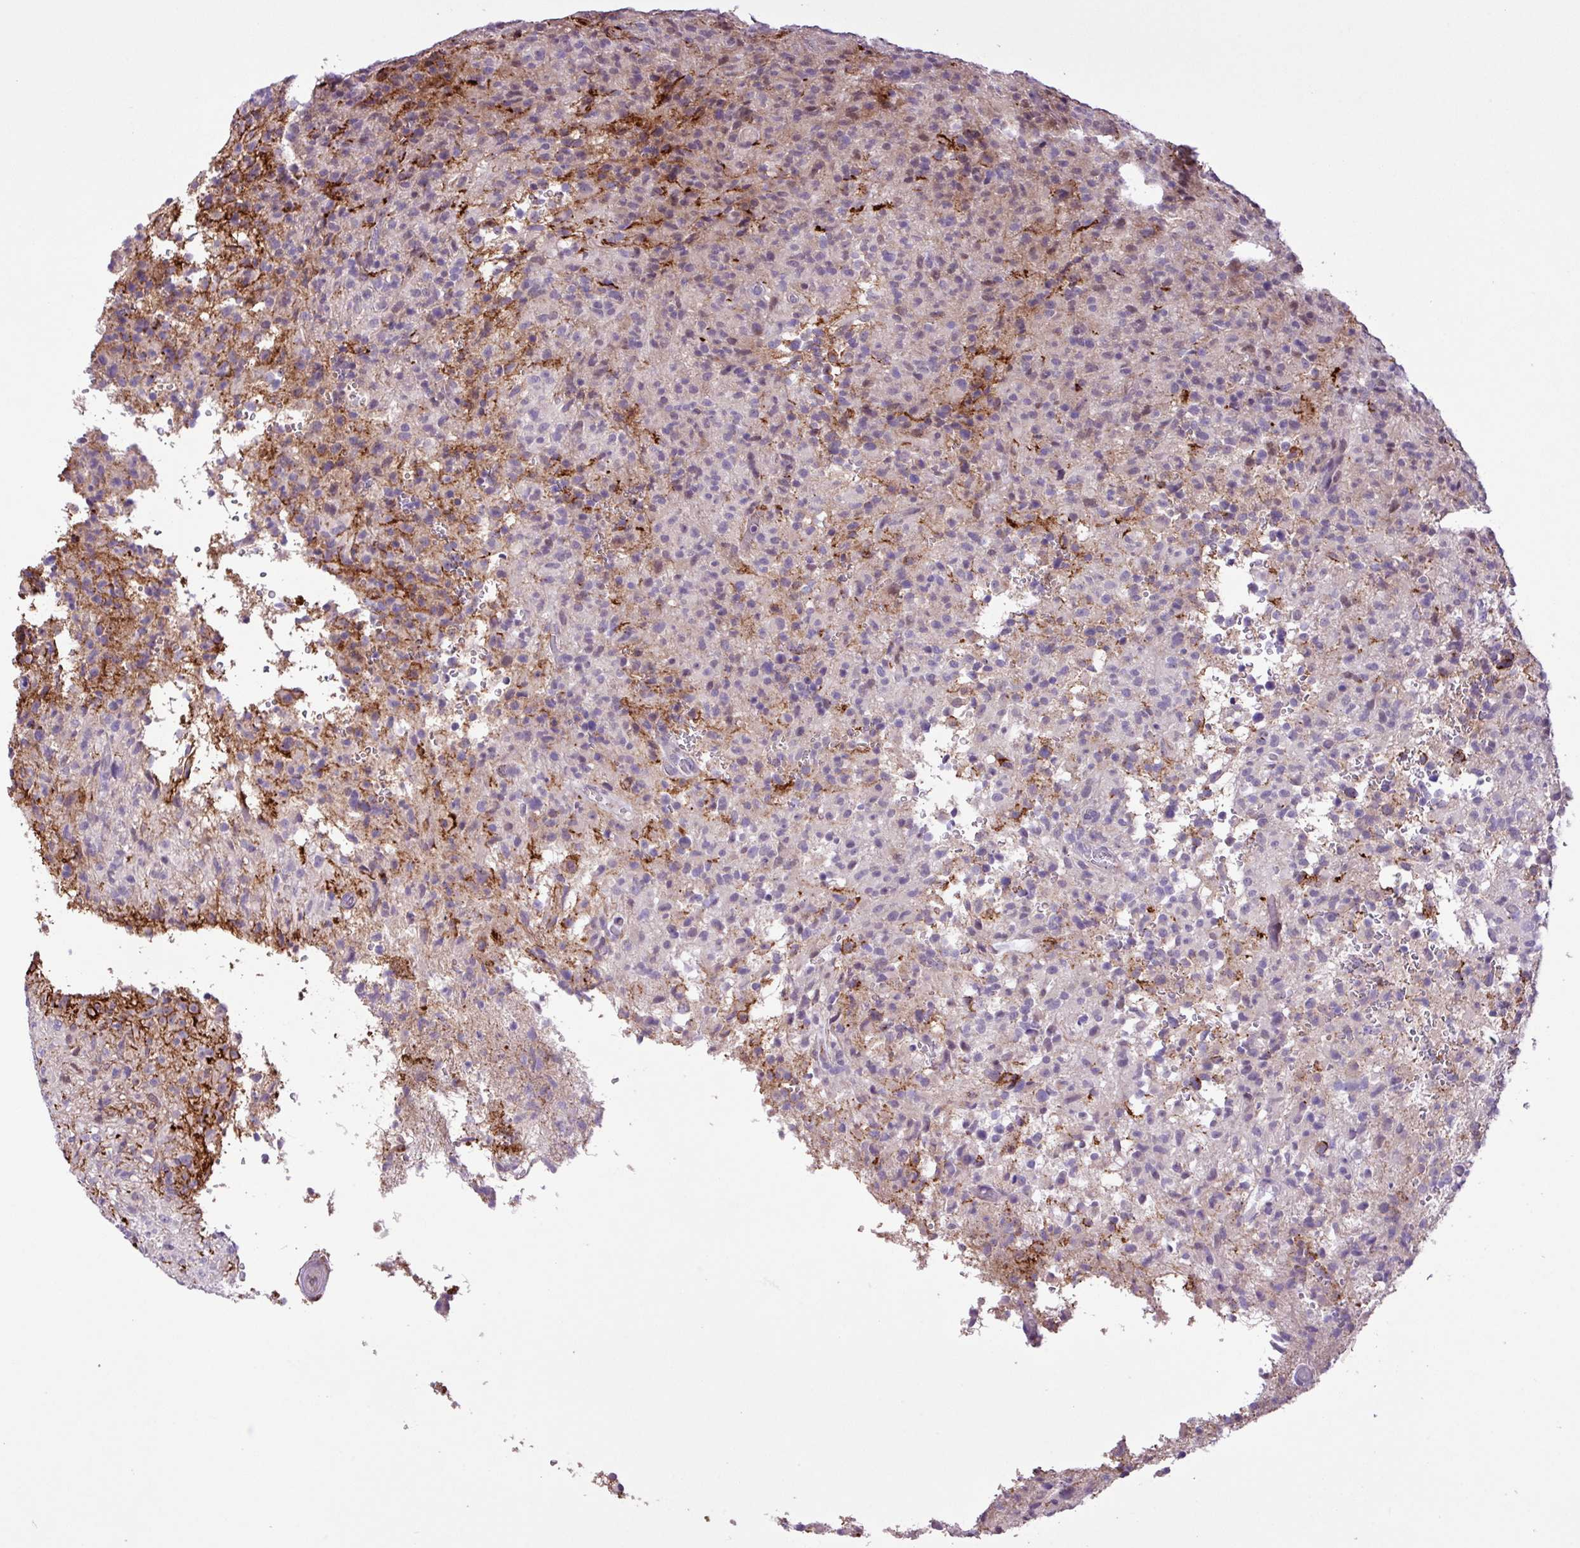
{"staining": {"intensity": "negative", "quantity": "none", "location": "none"}, "tissue": "glioma", "cell_type": "Tumor cells", "image_type": "cancer", "snomed": [{"axis": "morphology", "description": "Glioma, malignant, High grade"}, {"axis": "topography", "description": "Brain"}], "caption": "Immunohistochemistry (IHC) of glioma displays no positivity in tumor cells.", "gene": "RPP25L", "patient": {"sex": "female", "age": 57}}